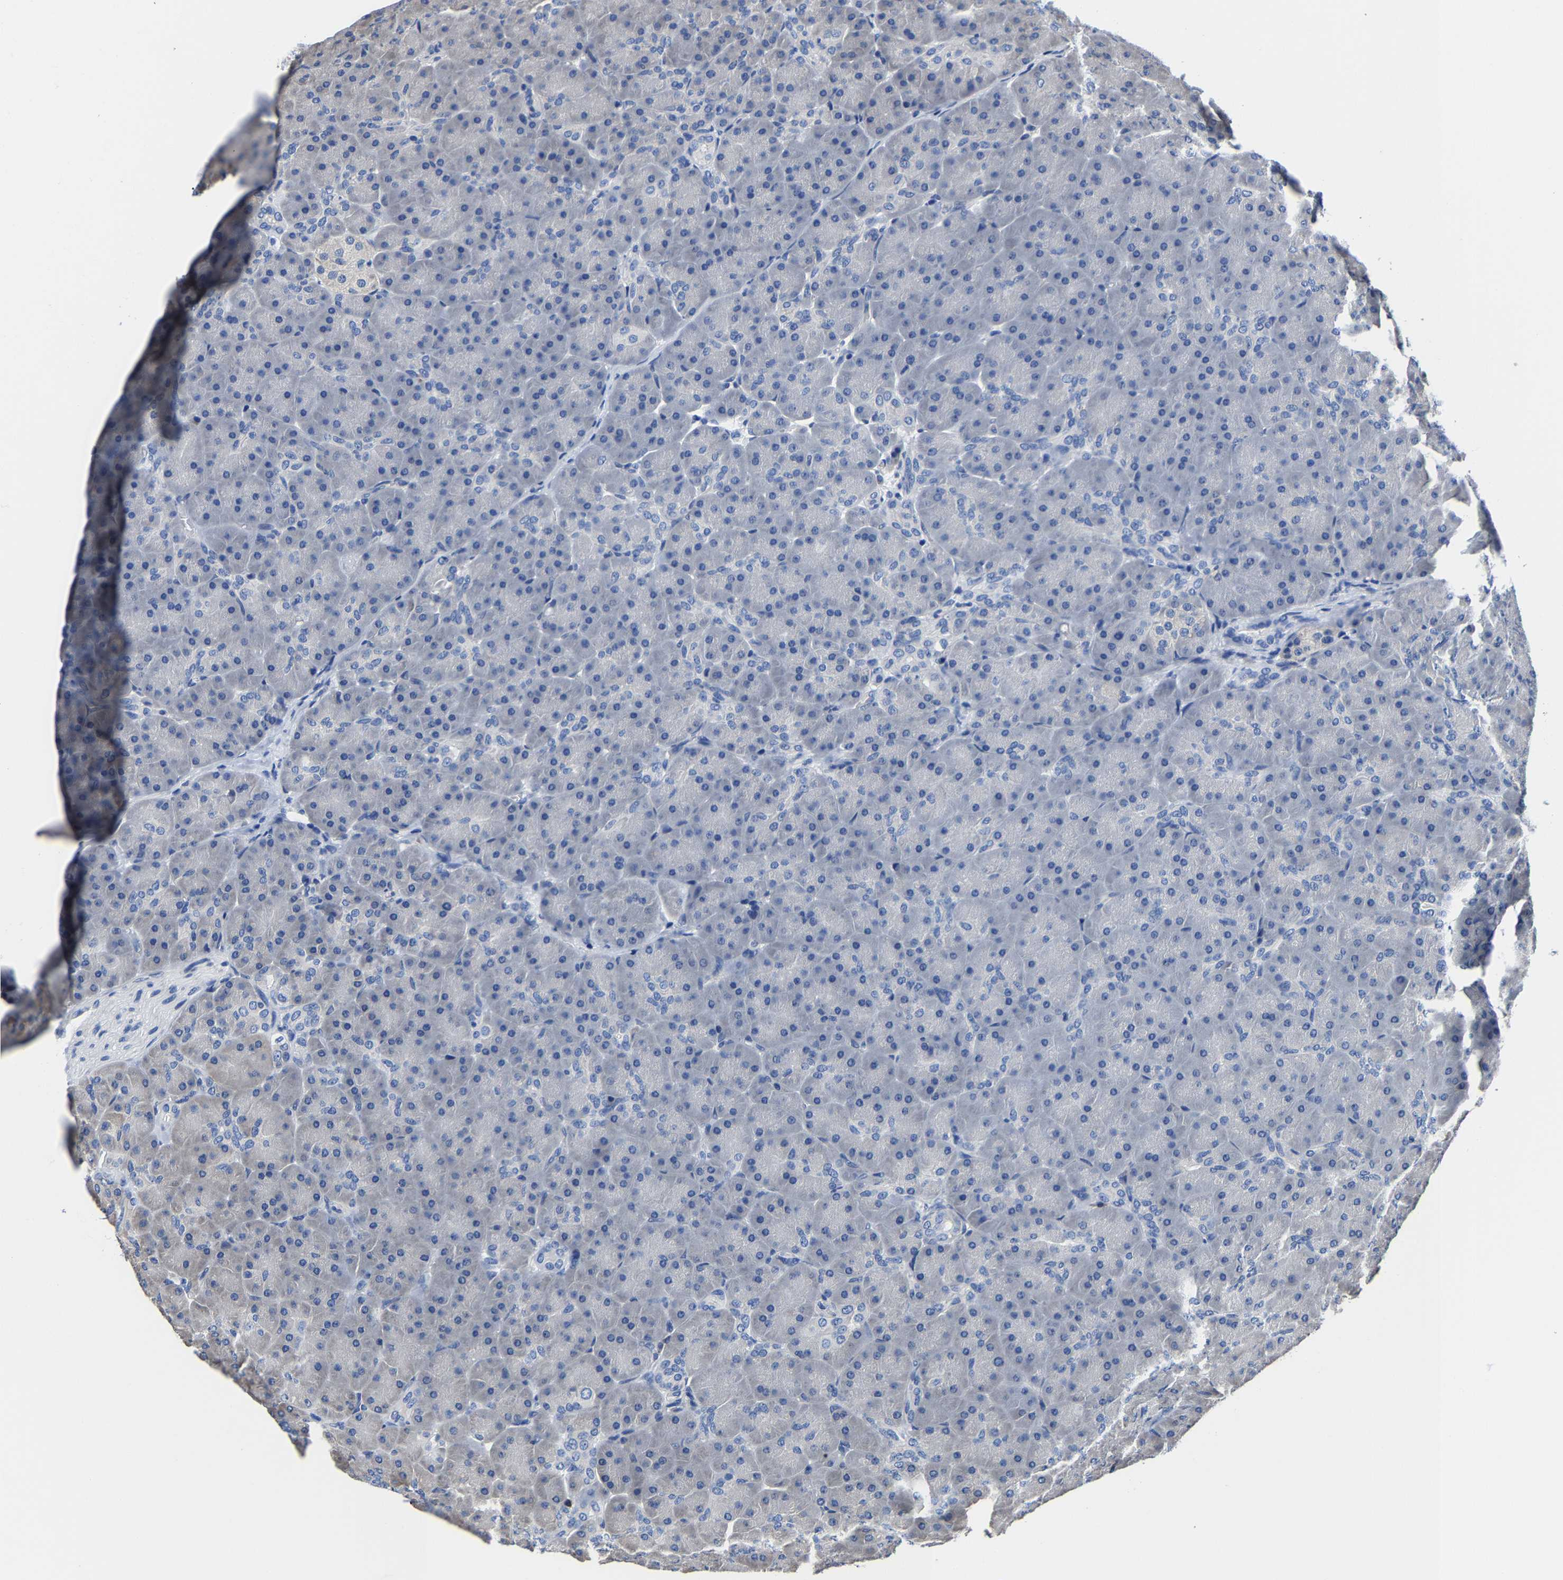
{"staining": {"intensity": "negative", "quantity": "none", "location": "none"}, "tissue": "pancreas", "cell_type": "Exocrine glandular cells", "image_type": "normal", "snomed": [{"axis": "morphology", "description": "Normal tissue, NOS"}, {"axis": "topography", "description": "Pancreas"}], "caption": "IHC photomicrograph of unremarkable pancreas: pancreas stained with DAB displays no significant protein staining in exocrine glandular cells.", "gene": "SRPK2", "patient": {"sex": "male", "age": 66}}